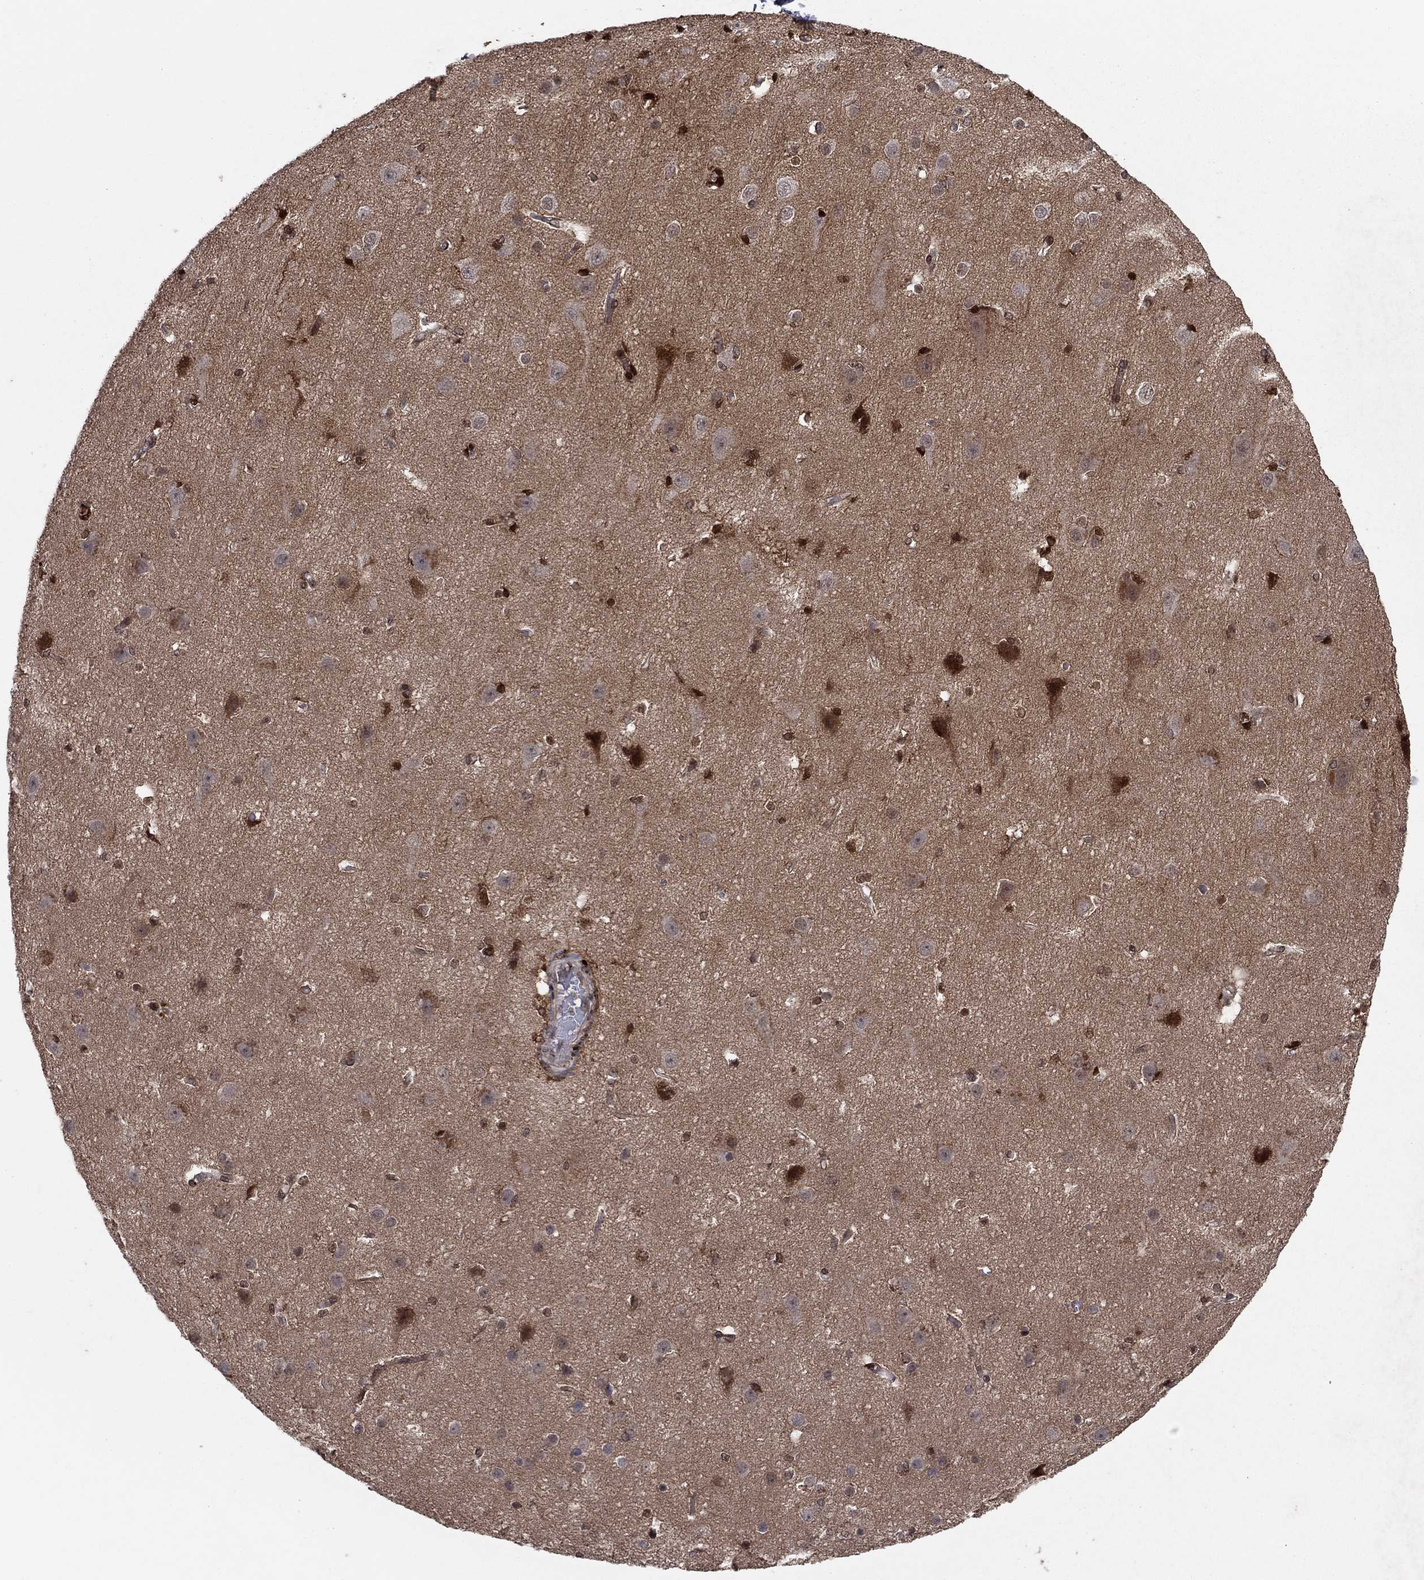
{"staining": {"intensity": "negative", "quantity": "none", "location": "none"}, "tissue": "cerebral cortex", "cell_type": "Endothelial cells", "image_type": "normal", "snomed": [{"axis": "morphology", "description": "Normal tissue, NOS"}, {"axis": "topography", "description": "Cerebral cortex"}], "caption": "Human cerebral cortex stained for a protein using immunohistochemistry (IHC) reveals no positivity in endothelial cells.", "gene": "PTGDS", "patient": {"sex": "male", "age": 37}}